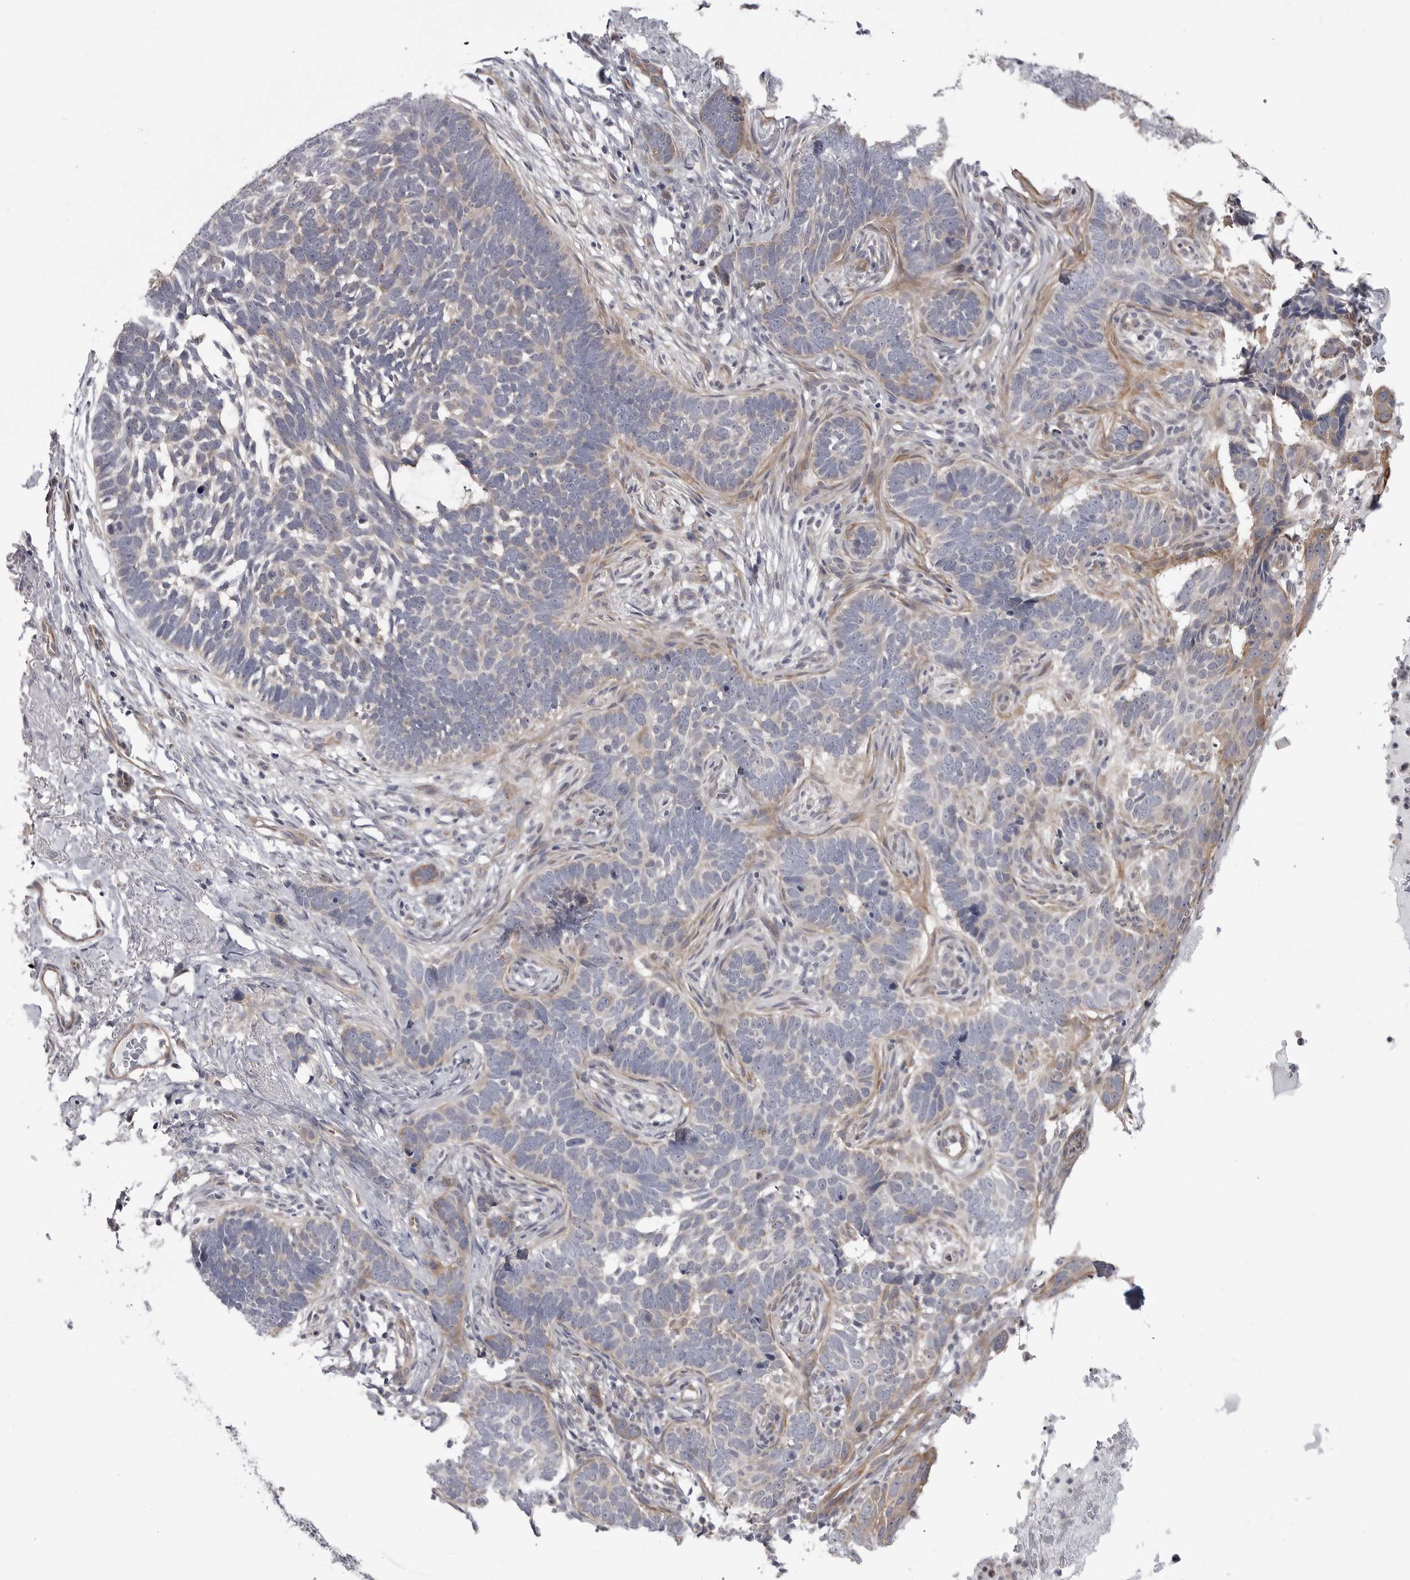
{"staining": {"intensity": "negative", "quantity": "none", "location": "none"}, "tissue": "skin cancer", "cell_type": "Tumor cells", "image_type": "cancer", "snomed": [{"axis": "morphology", "description": "Normal tissue, NOS"}, {"axis": "morphology", "description": "Basal cell carcinoma"}, {"axis": "topography", "description": "Skin"}], "caption": "Histopathology image shows no significant protein positivity in tumor cells of basal cell carcinoma (skin).", "gene": "SCP2", "patient": {"sex": "male", "age": 77}}